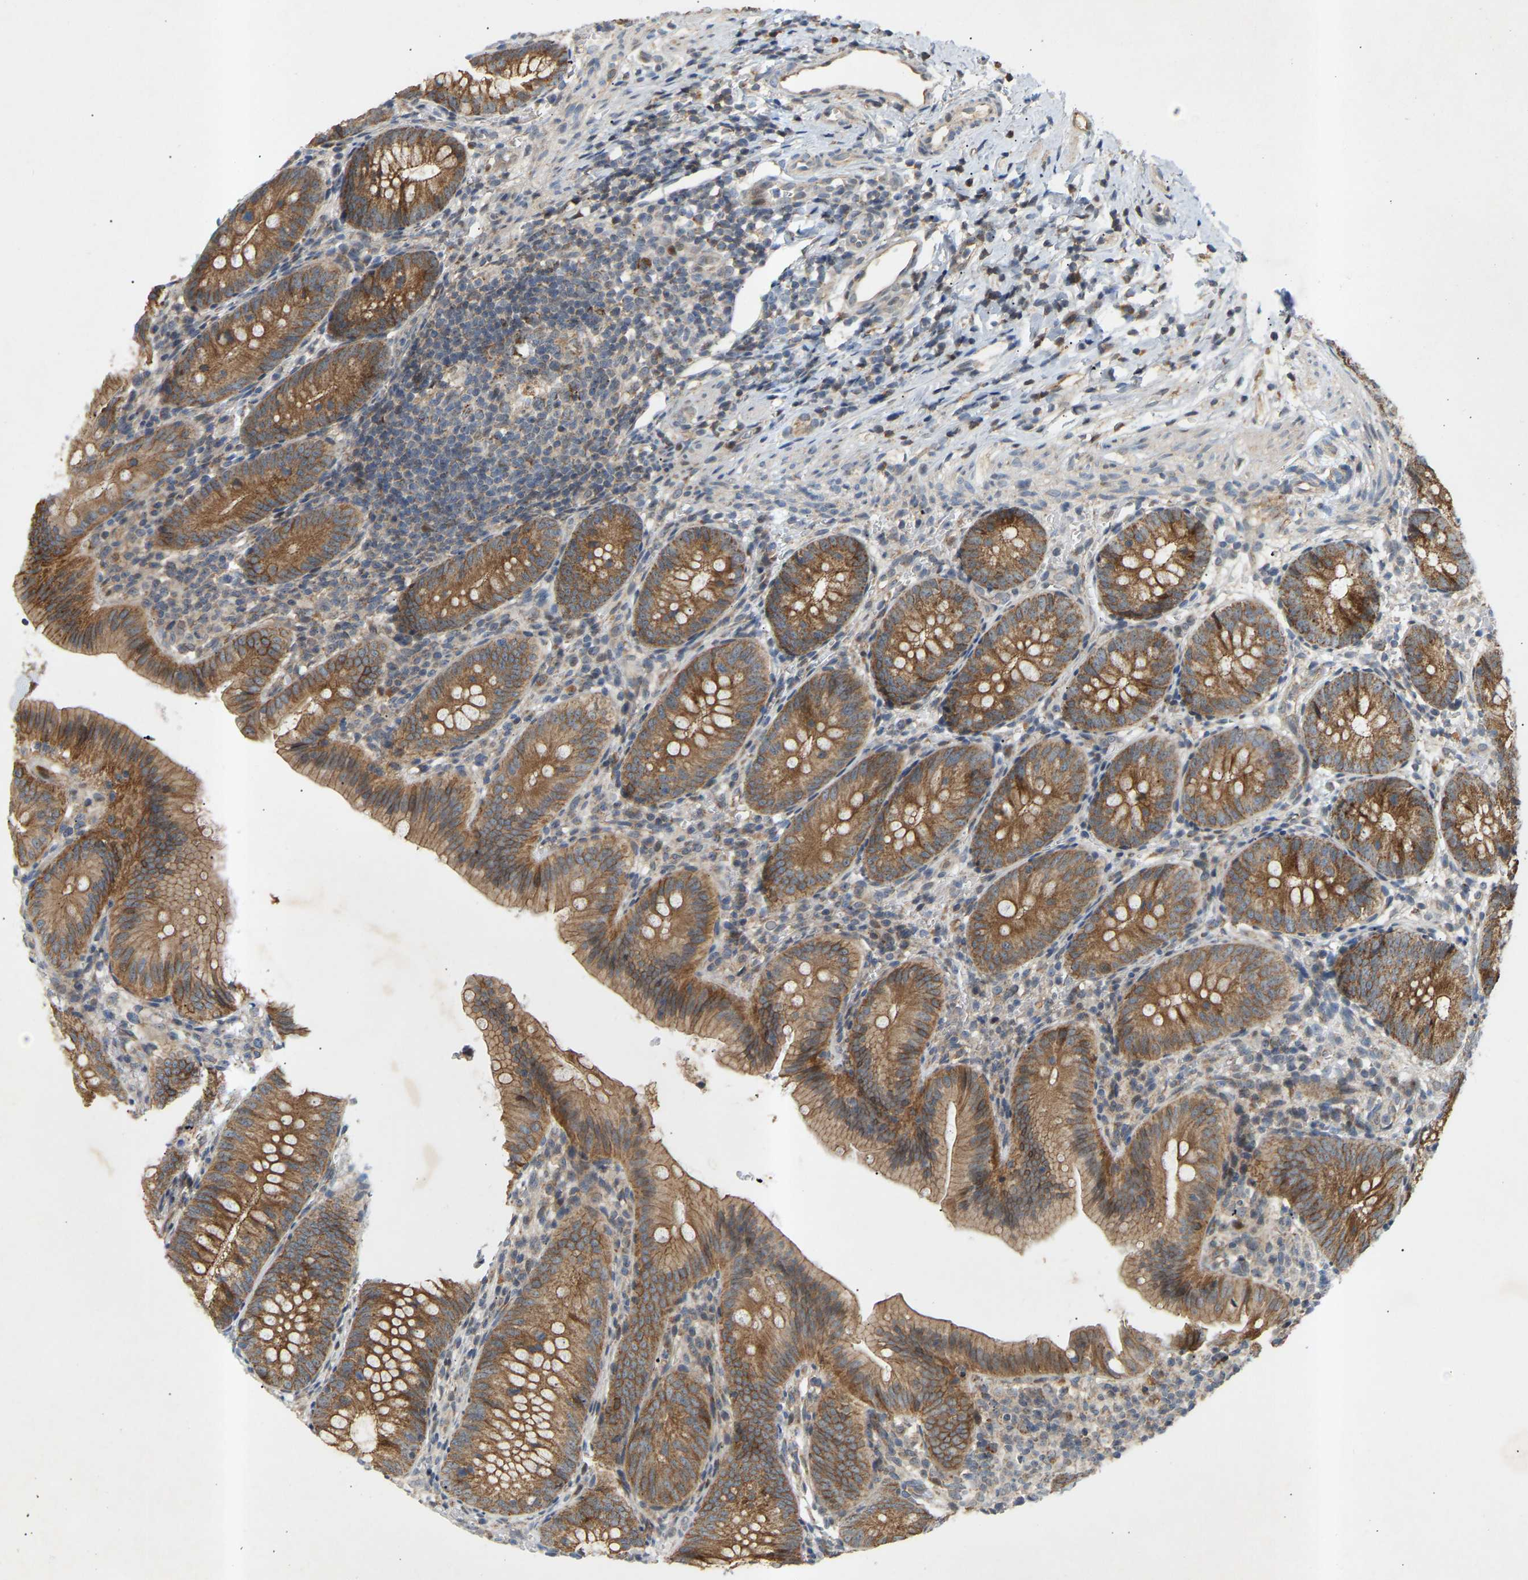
{"staining": {"intensity": "moderate", "quantity": ">75%", "location": "cytoplasmic/membranous"}, "tissue": "appendix", "cell_type": "Glandular cells", "image_type": "normal", "snomed": [{"axis": "morphology", "description": "Normal tissue, NOS"}, {"axis": "topography", "description": "Appendix"}], "caption": "This micrograph demonstrates normal appendix stained with immunohistochemistry to label a protein in brown. The cytoplasmic/membranous of glandular cells show moderate positivity for the protein. Nuclei are counter-stained blue.", "gene": "ATP5MF", "patient": {"sex": "male", "age": 1}}